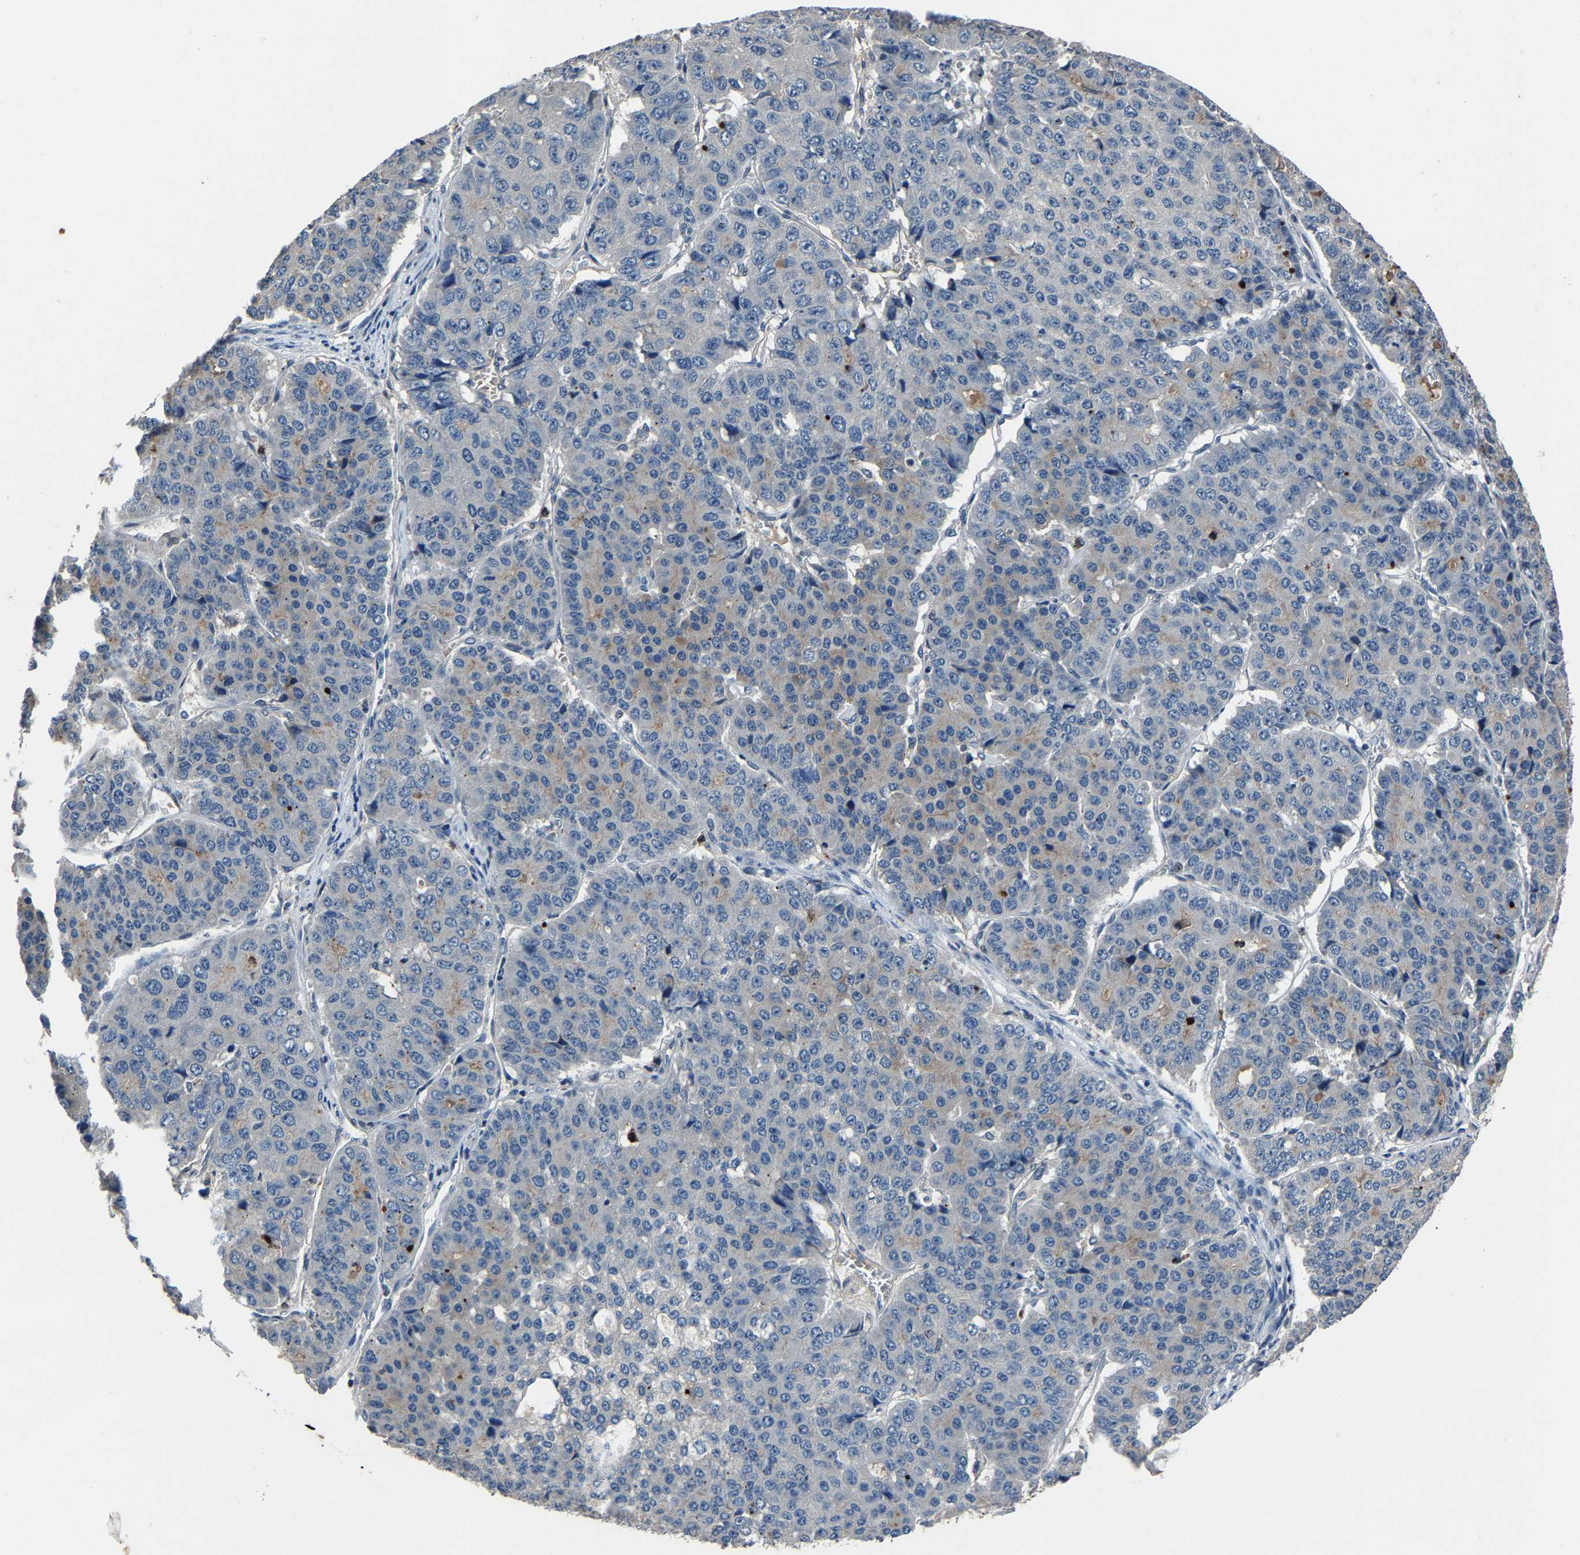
{"staining": {"intensity": "weak", "quantity": "<25%", "location": "cytoplasmic/membranous"}, "tissue": "pancreatic cancer", "cell_type": "Tumor cells", "image_type": "cancer", "snomed": [{"axis": "morphology", "description": "Adenocarcinoma, NOS"}, {"axis": "topography", "description": "Pancreas"}], "caption": "Protein analysis of pancreatic cancer displays no significant expression in tumor cells.", "gene": "PCNX2", "patient": {"sex": "male", "age": 50}}